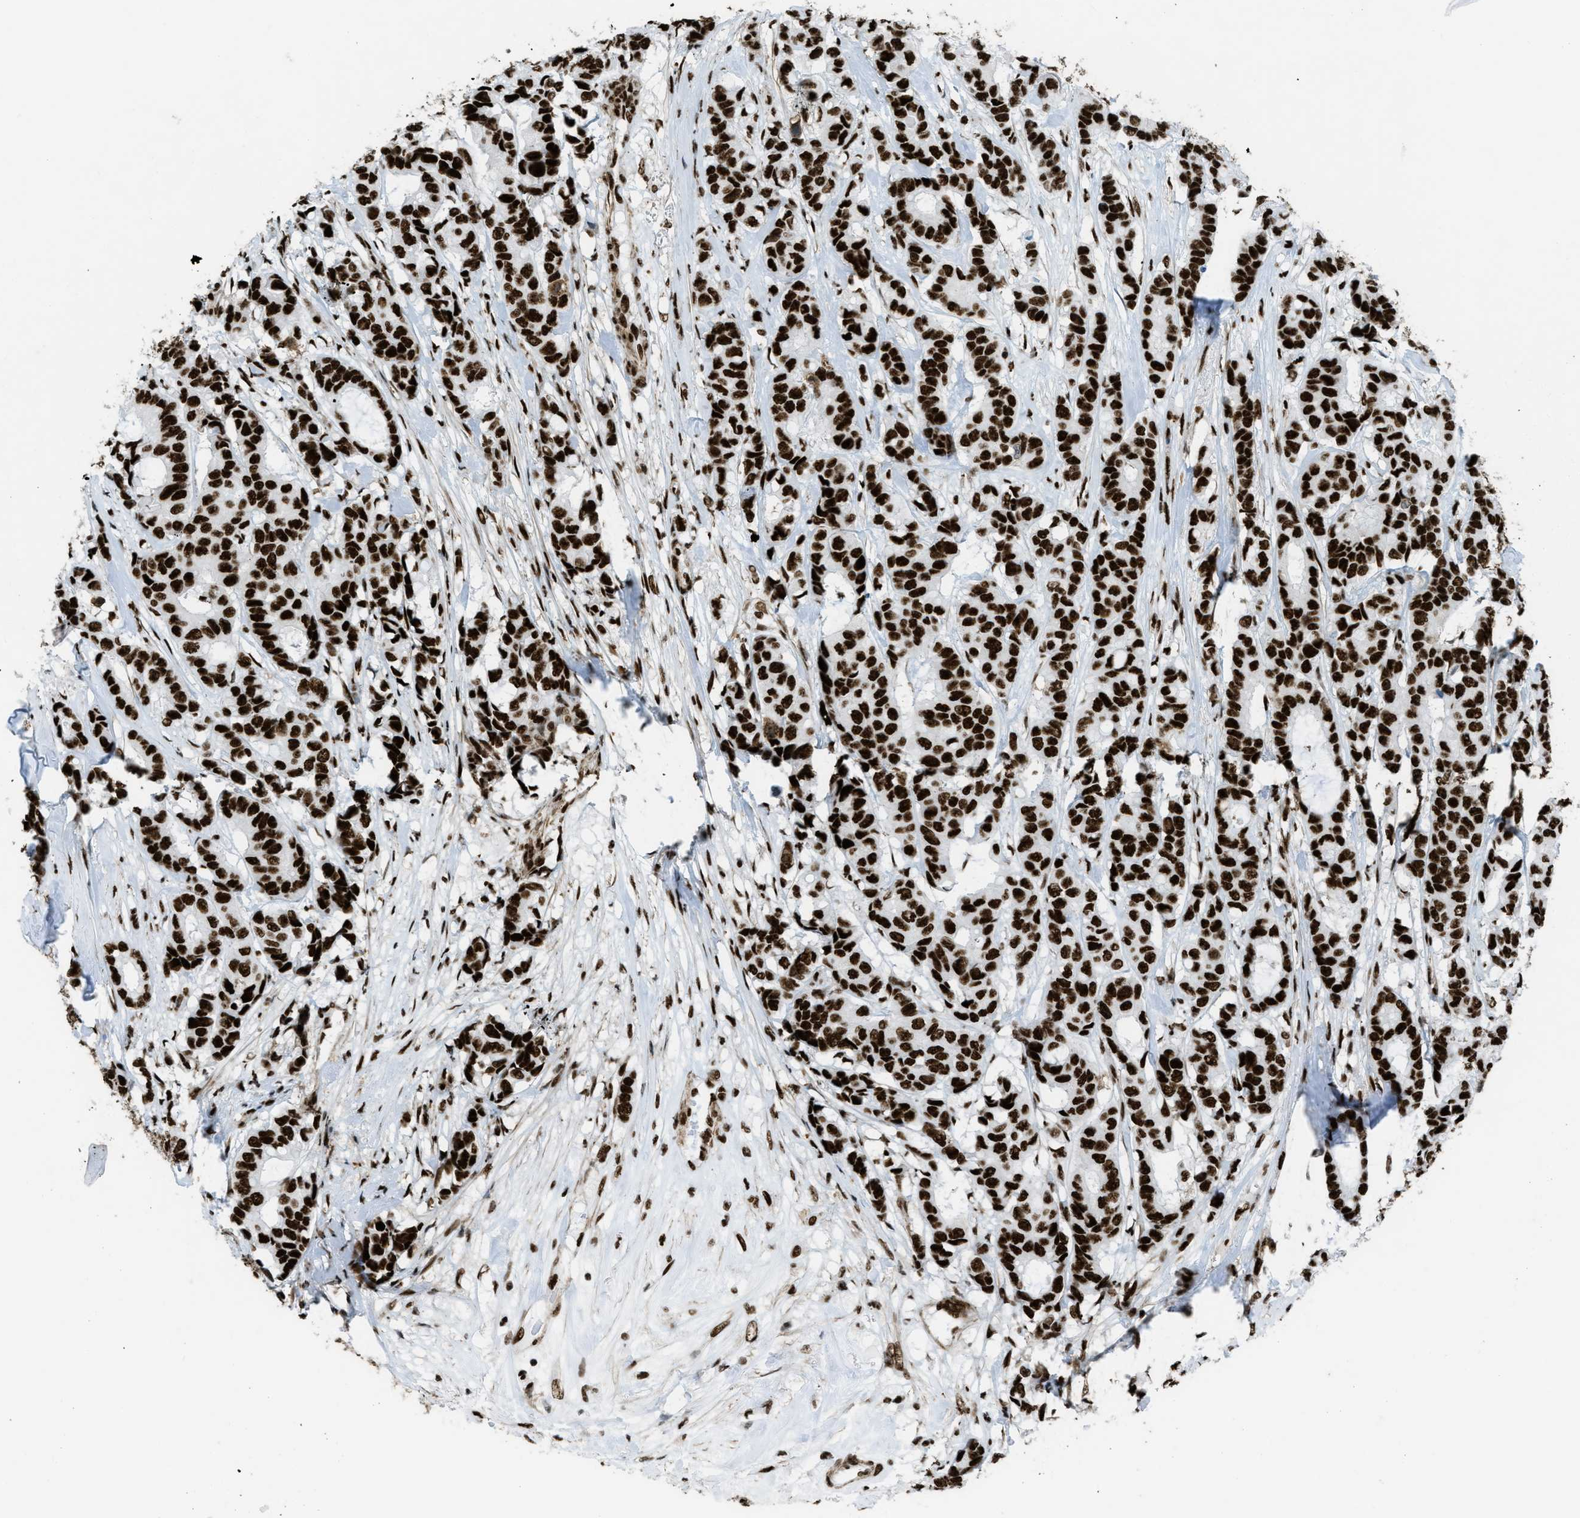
{"staining": {"intensity": "strong", "quantity": ">75%", "location": "nuclear"}, "tissue": "breast cancer", "cell_type": "Tumor cells", "image_type": "cancer", "snomed": [{"axis": "morphology", "description": "Duct carcinoma"}, {"axis": "topography", "description": "Breast"}], "caption": "Protein expression analysis of human breast invasive ductal carcinoma reveals strong nuclear staining in approximately >75% of tumor cells. (DAB (3,3'-diaminobenzidine) = brown stain, brightfield microscopy at high magnification).", "gene": "ZNF207", "patient": {"sex": "female", "age": 87}}